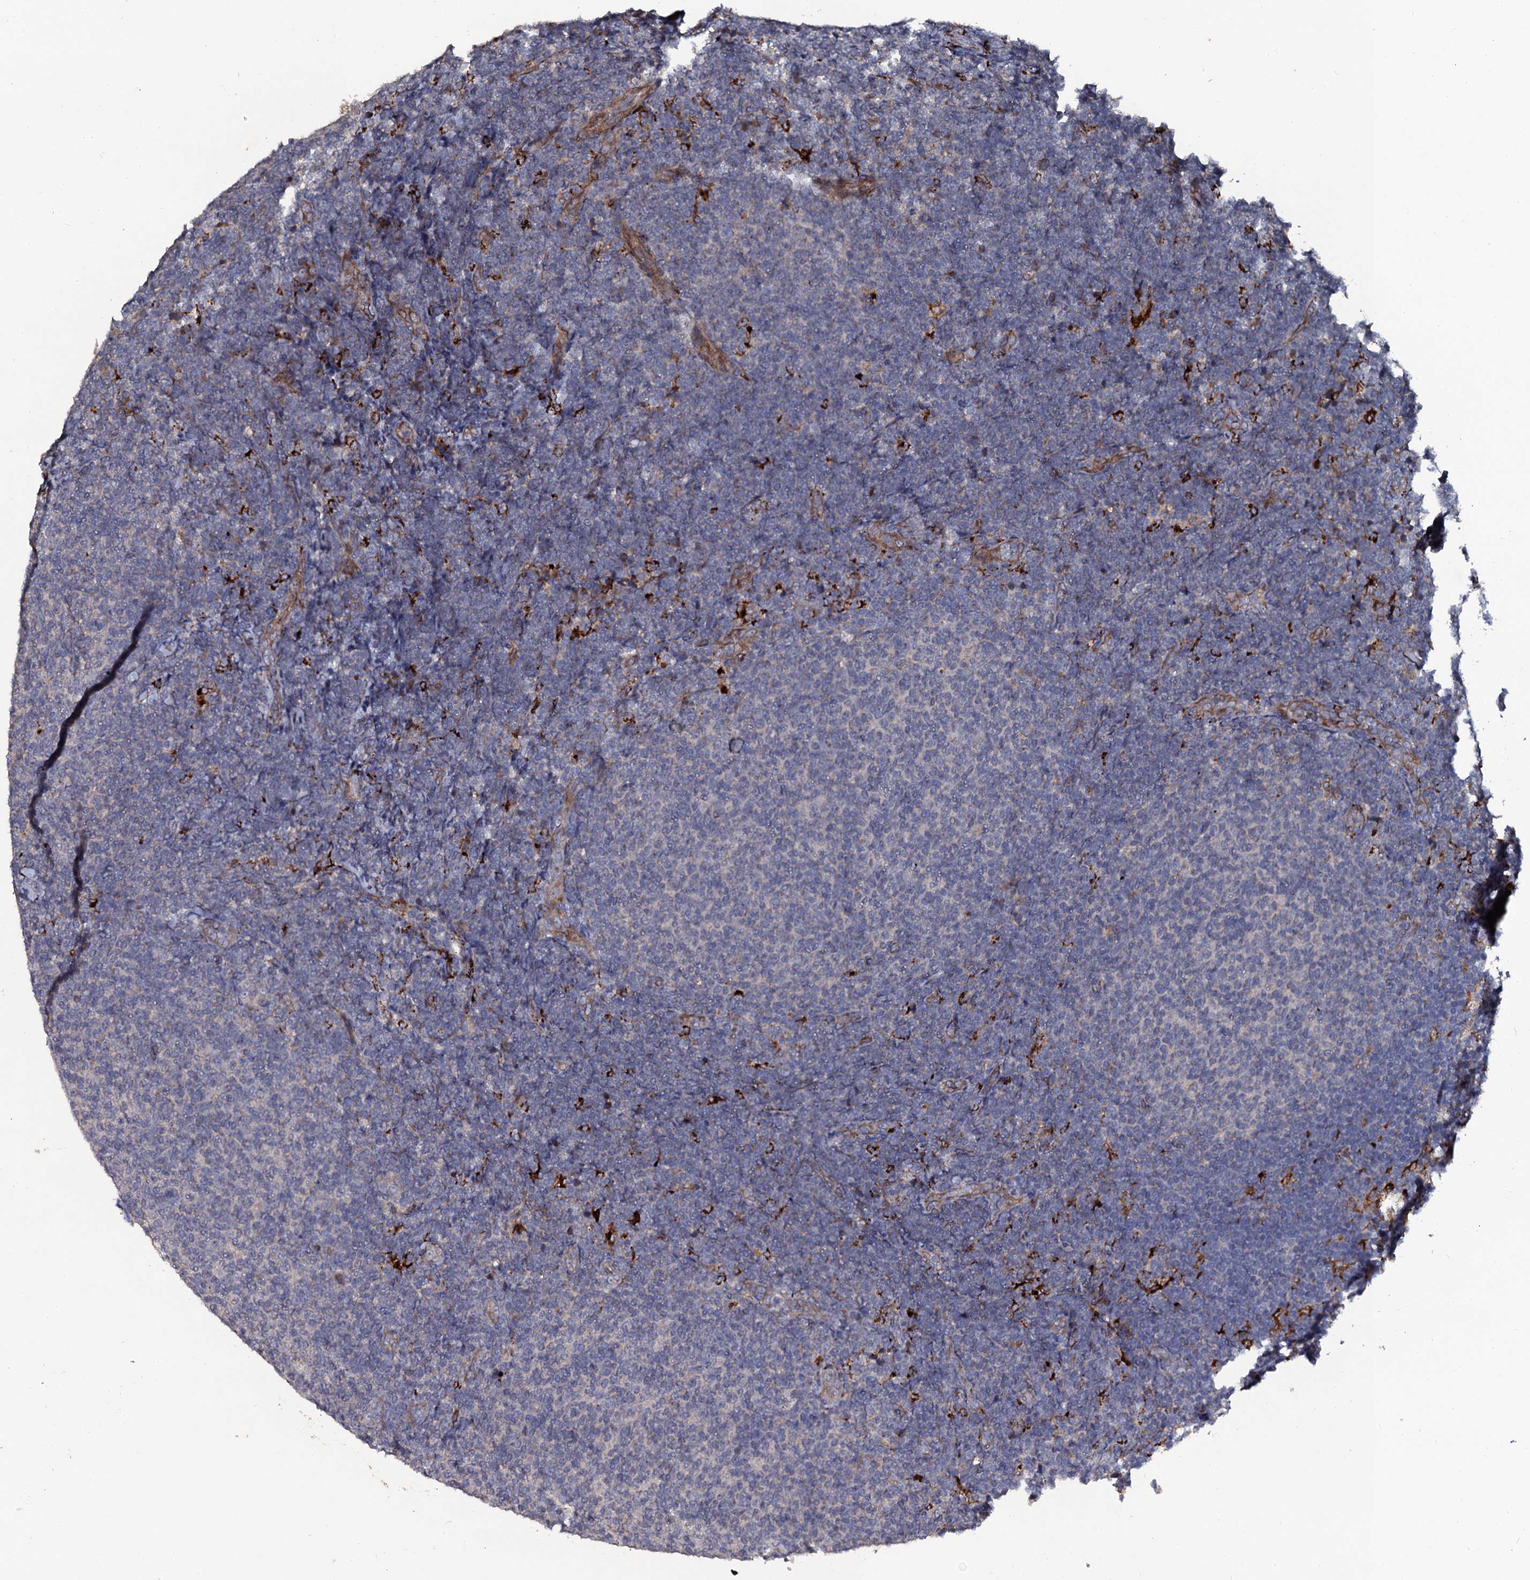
{"staining": {"intensity": "negative", "quantity": "none", "location": "none"}, "tissue": "lymphoma", "cell_type": "Tumor cells", "image_type": "cancer", "snomed": [{"axis": "morphology", "description": "Malignant lymphoma, non-Hodgkin's type, Low grade"}, {"axis": "topography", "description": "Lymph node"}], "caption": "Immunohistochemical staining of malignant lymphoma, non-Hodgkin's type (low-grade) shows no significant positivity in tumor cells. (Stains: DAB IHC with hematoxylin counter stain, Microscopy: brightfield microscopy at high magnification).", "gene": "LRRC28", "patient": {"sex": "male", "age": 66}}